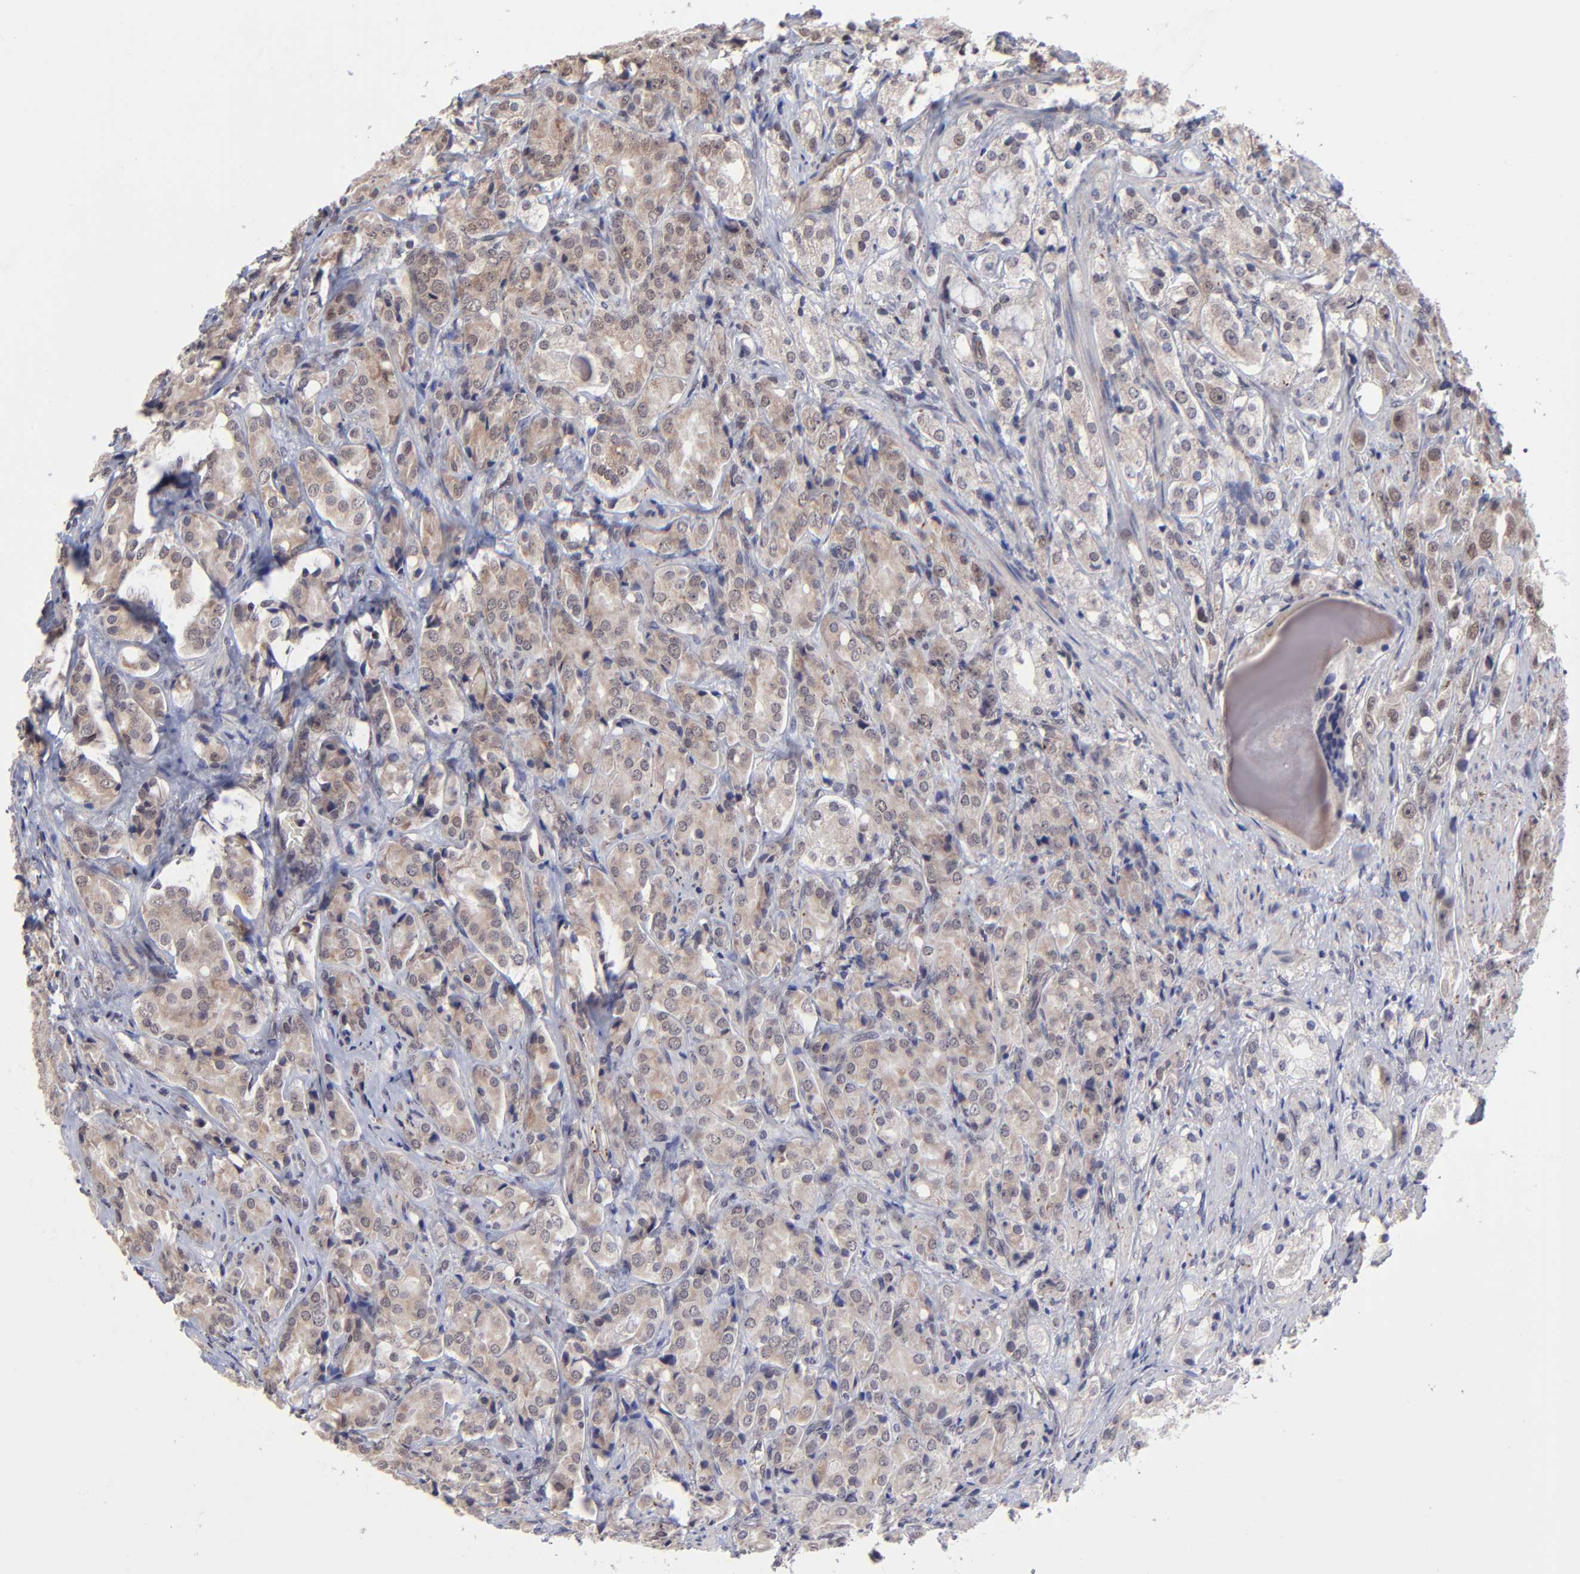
{"staining": {"intensity": "moderate", "quantity": "25%-75%", "location": "cytoplasmic/membranous"}, "tissue": "prostate cancer", "cell_type": "Tumor cells", "image_type": "cancer", "snomed": [{"axis": "morphology", "description": "Adenocarcinoma, High grade"}, {"axis": "topography", "description": "Prostate"}], "caption": "Immunohistochemical staining of human adenocarcinoma (high-grade) (prostate) reveals medium levels of moderate cytoplasmic/membranous expression in approximately 25%-75% of tumor cells.", "gene": "ZNF419", "patient": {"sex": "male", "age": 68}}